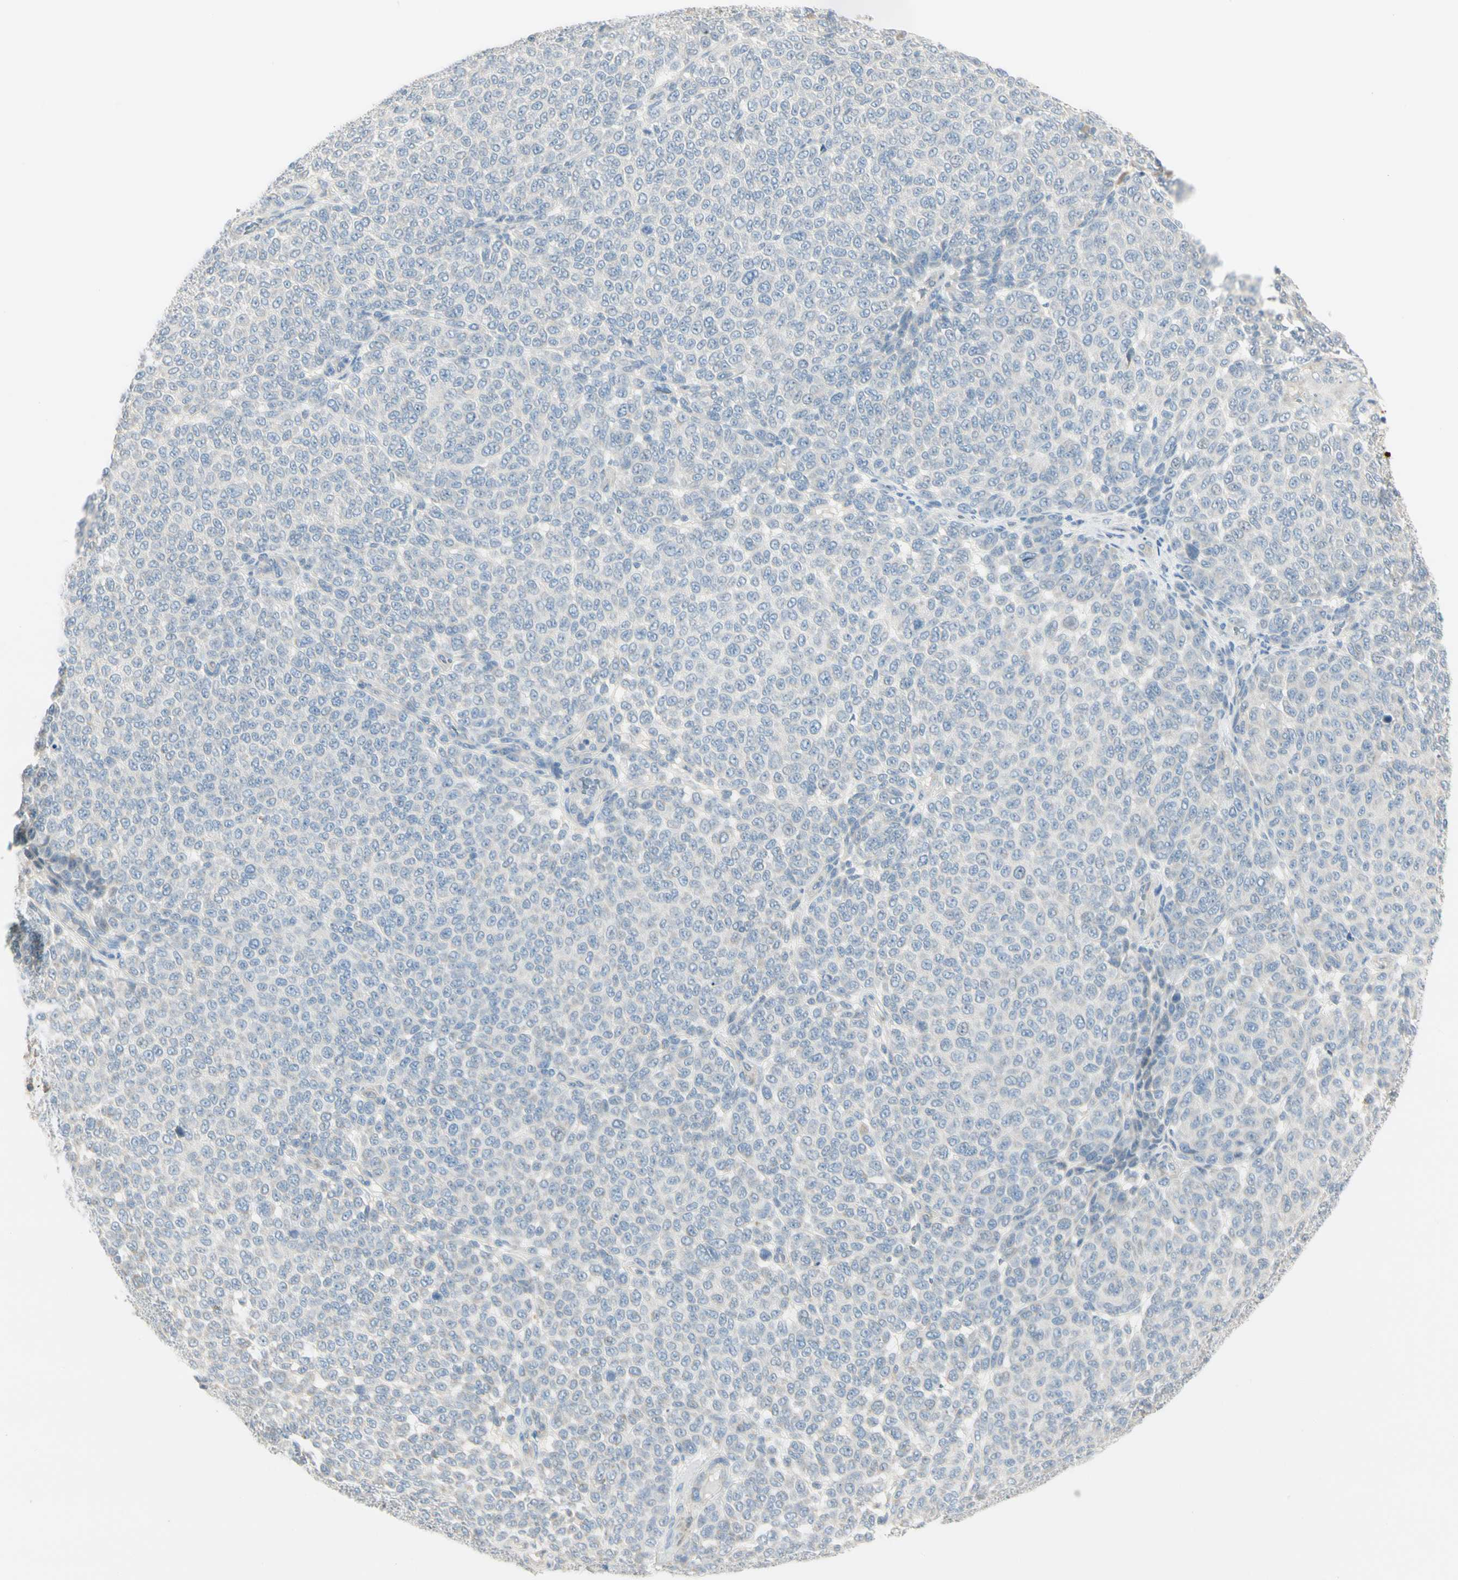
{"staining": {"intensity": "negative", "quantity": "none", "location": "none"}, "tissue": "melanoma", "cell_type": "Tumor cells", "image_type": "cancer", "snomed": [{"axis": "morphology", "description": "Malignant melanoma, NOS"}, {"axis": "topography", "description": "Skin"}], "caption": "Tumor cells show no significant staining in malignant melanoma. Nuclei are stained in blue.", "gene": "ALDH18A1", "patient": {"sex": "male", "age": 59}}